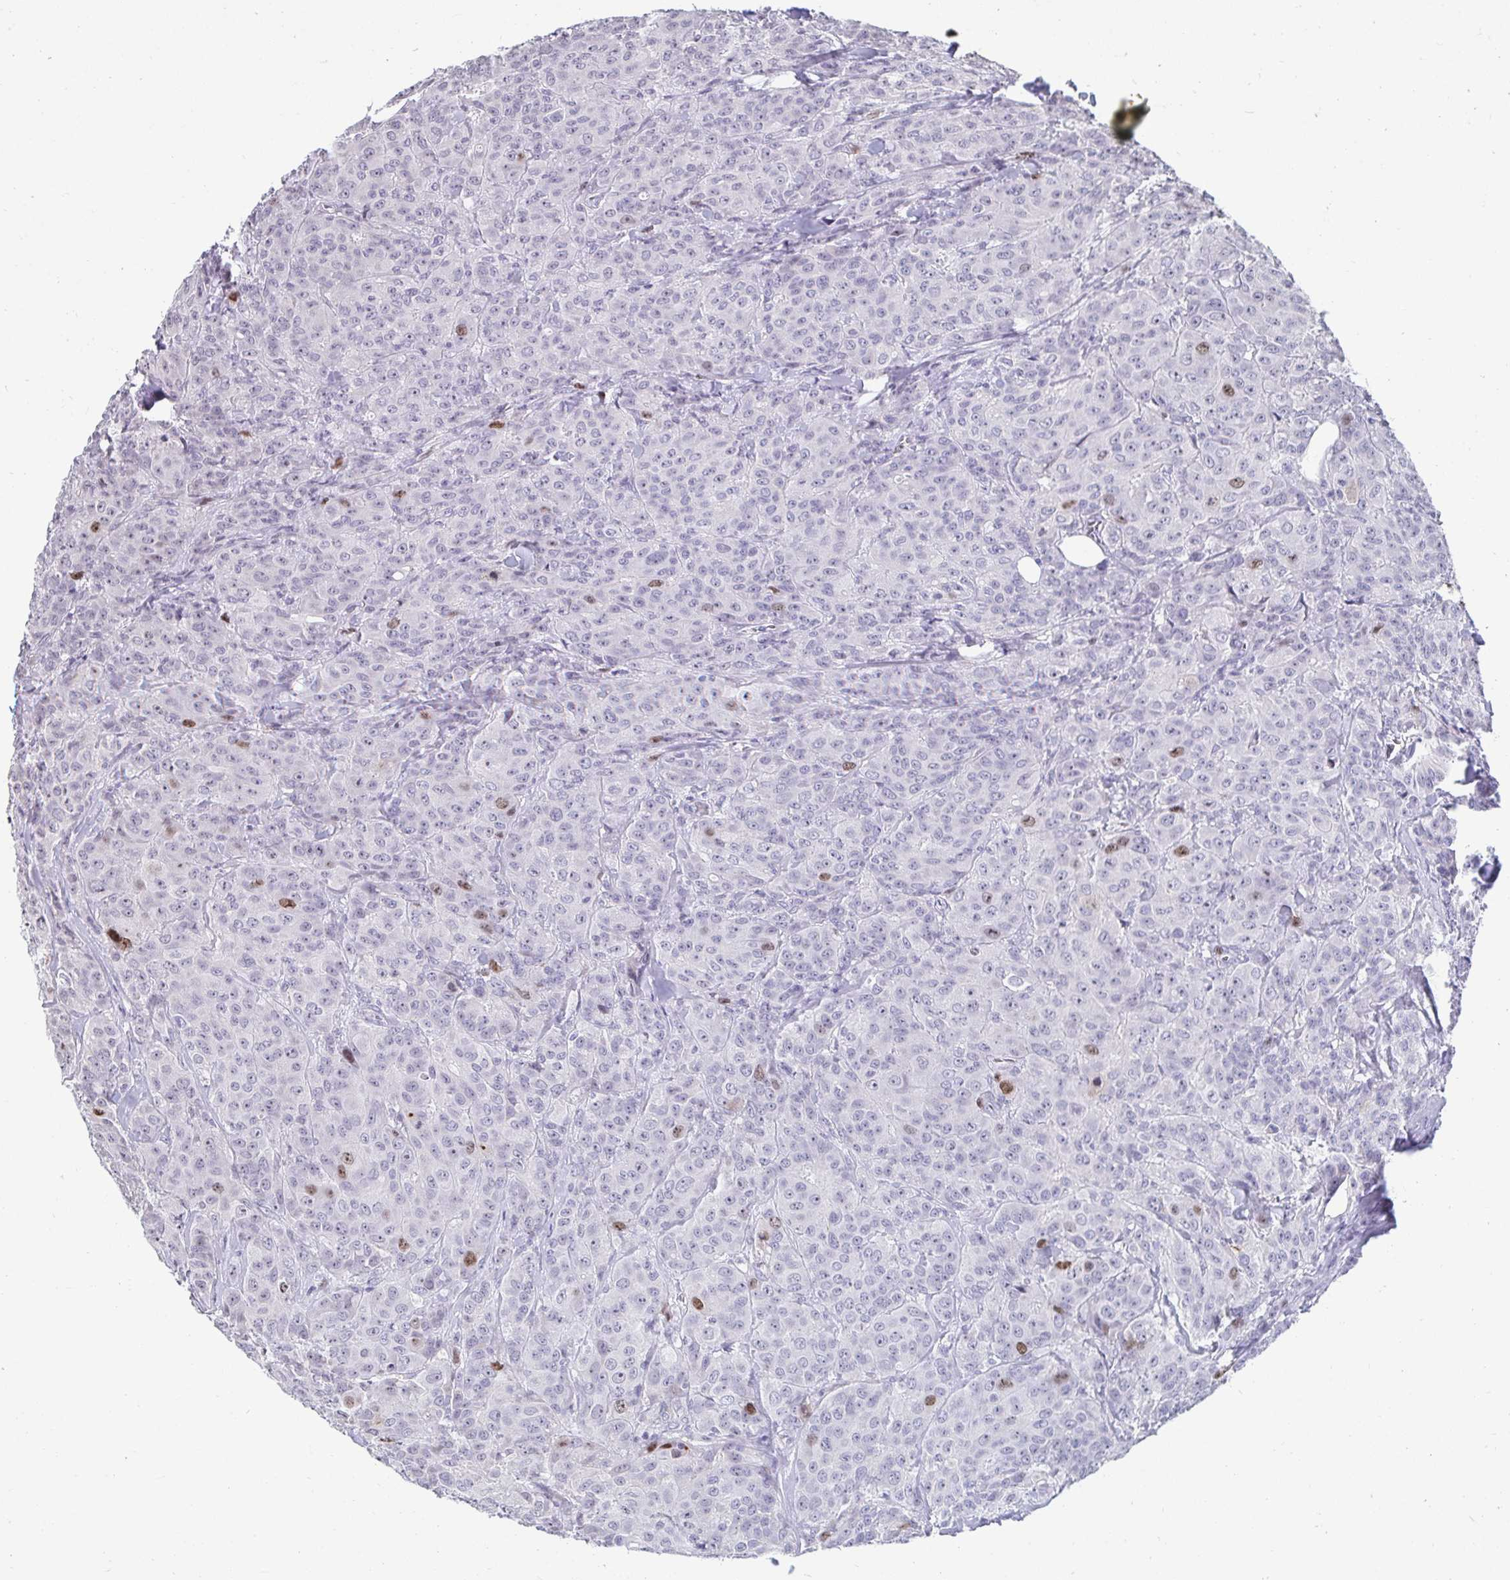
{"staining": {"intensity": "moderate", "quantity": "<25%", "location": "nuclear"}, "tissue": "breast cancer", "cell_type": "Tumor cells", "image_type": "cancer", "snomed": [{"axis": "morphology", "description": "Normal tissue, NOS"}, {"axis": "morphology", "description": "Duct carcinoma"}, {"axis": "topography", "description": "Breast"}], "caption": "A photomicrograph showing moderate nuclear staining in approximately <25% of tumor cells in breast cancer, as visualized by brown immunohistochemical staining.", "gene": "ANLN", "patient": {"sex": "female", "age": 43}}